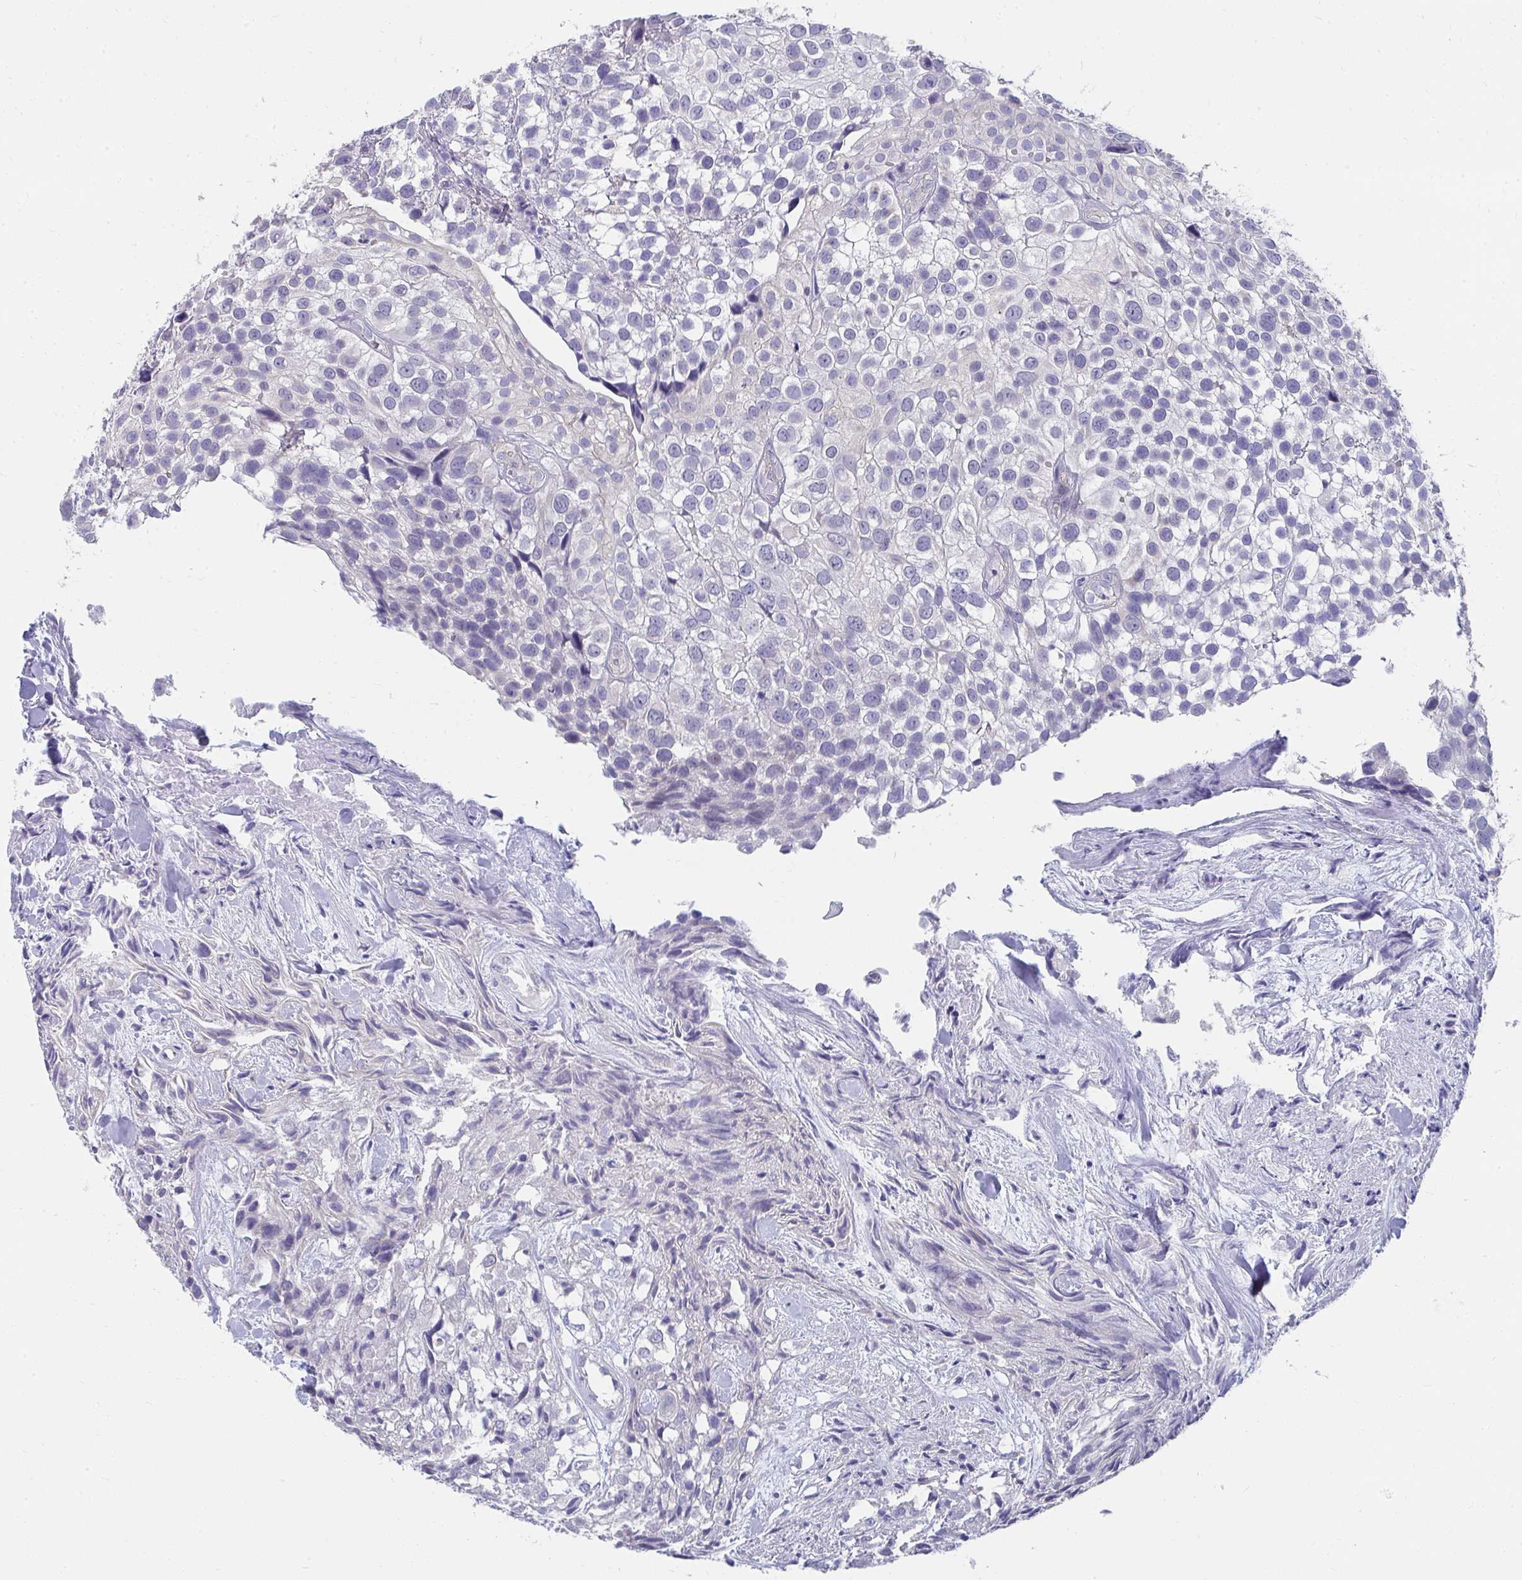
{"staining": {"intensity": "negative", "quantity": "none", "location": "none"}, "tissue": "urothelial cancer", "cell_type": "Tumor cells", "image_type": "cancer", "snomed": [{"axis": "morphology", "description": "Urothelial carcinoma, High grade"}, {"axis": "topography", "description": "Urinary bladder"}], "caption": "Tumor cells are negative for brown protein staining in high-grade urothelial carcinoma. (Stains: DAB immunohistochemistry with hematoxylin counter stain, Microscopy: brightfield microscopy at high magnification).", "gene": "TMPRSS2", "patient": {"sex": "male", "age": 56}}